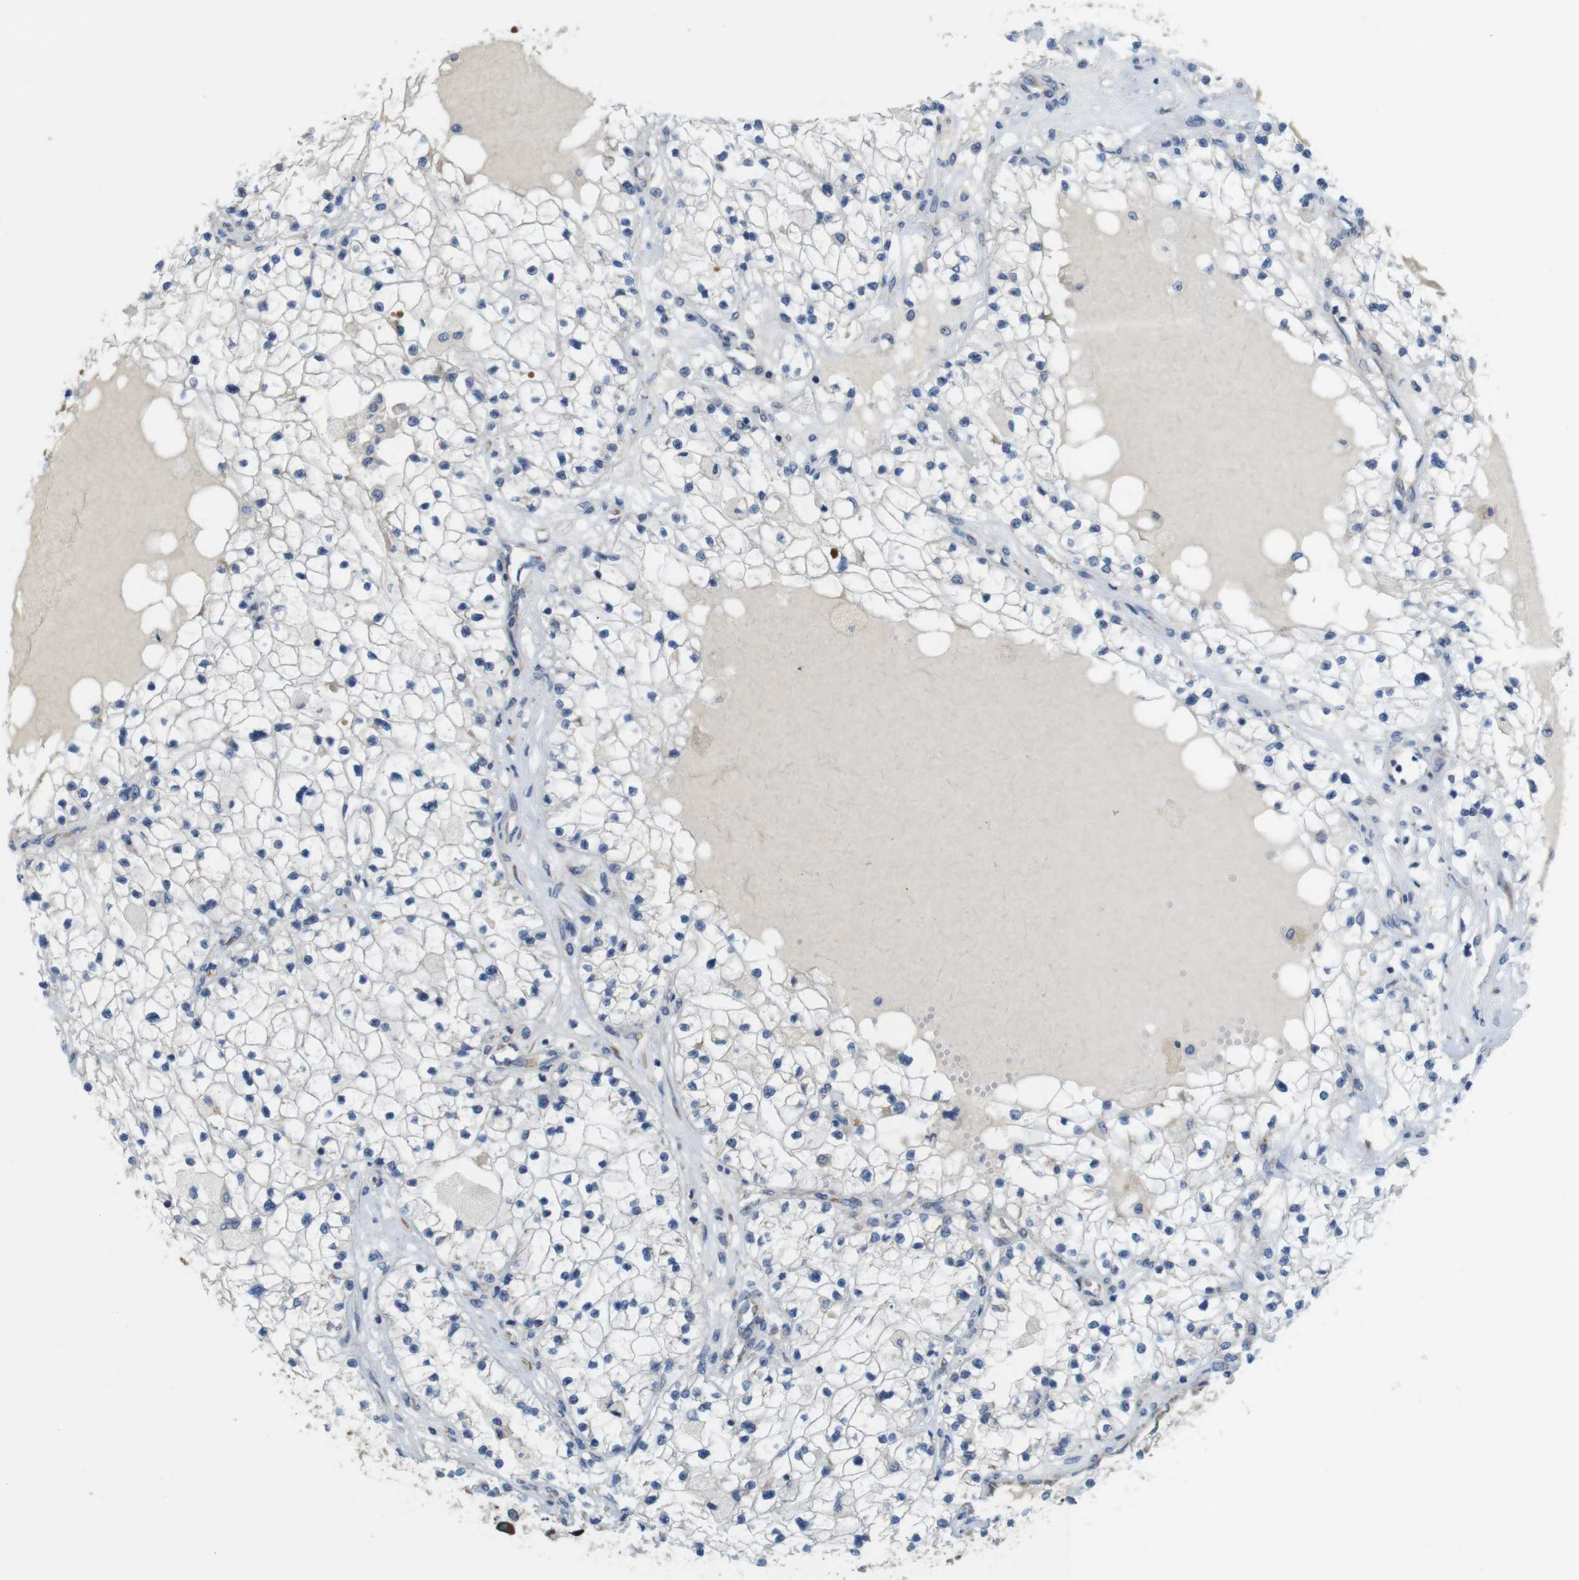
{"staining": {"intensity": "negative", "quantity": "none", "location": "none"}, "tissue": "renal cancer", "cell_type": "Tumor cells", "image_type": "cancer", "snomed": [{"axis": "morphology", "description": "Adenocarcinoma, NOS"}, {"axis": "topography", "description": "Kidney"}], "caption": "There is no significant positivity in tumor cells of adenocarcinoma (renal). (Brightfield microscopy of DAB IHC at high magnification).", "gene": "PCNX2", "patient": {"sex": "male", "age": 68}}